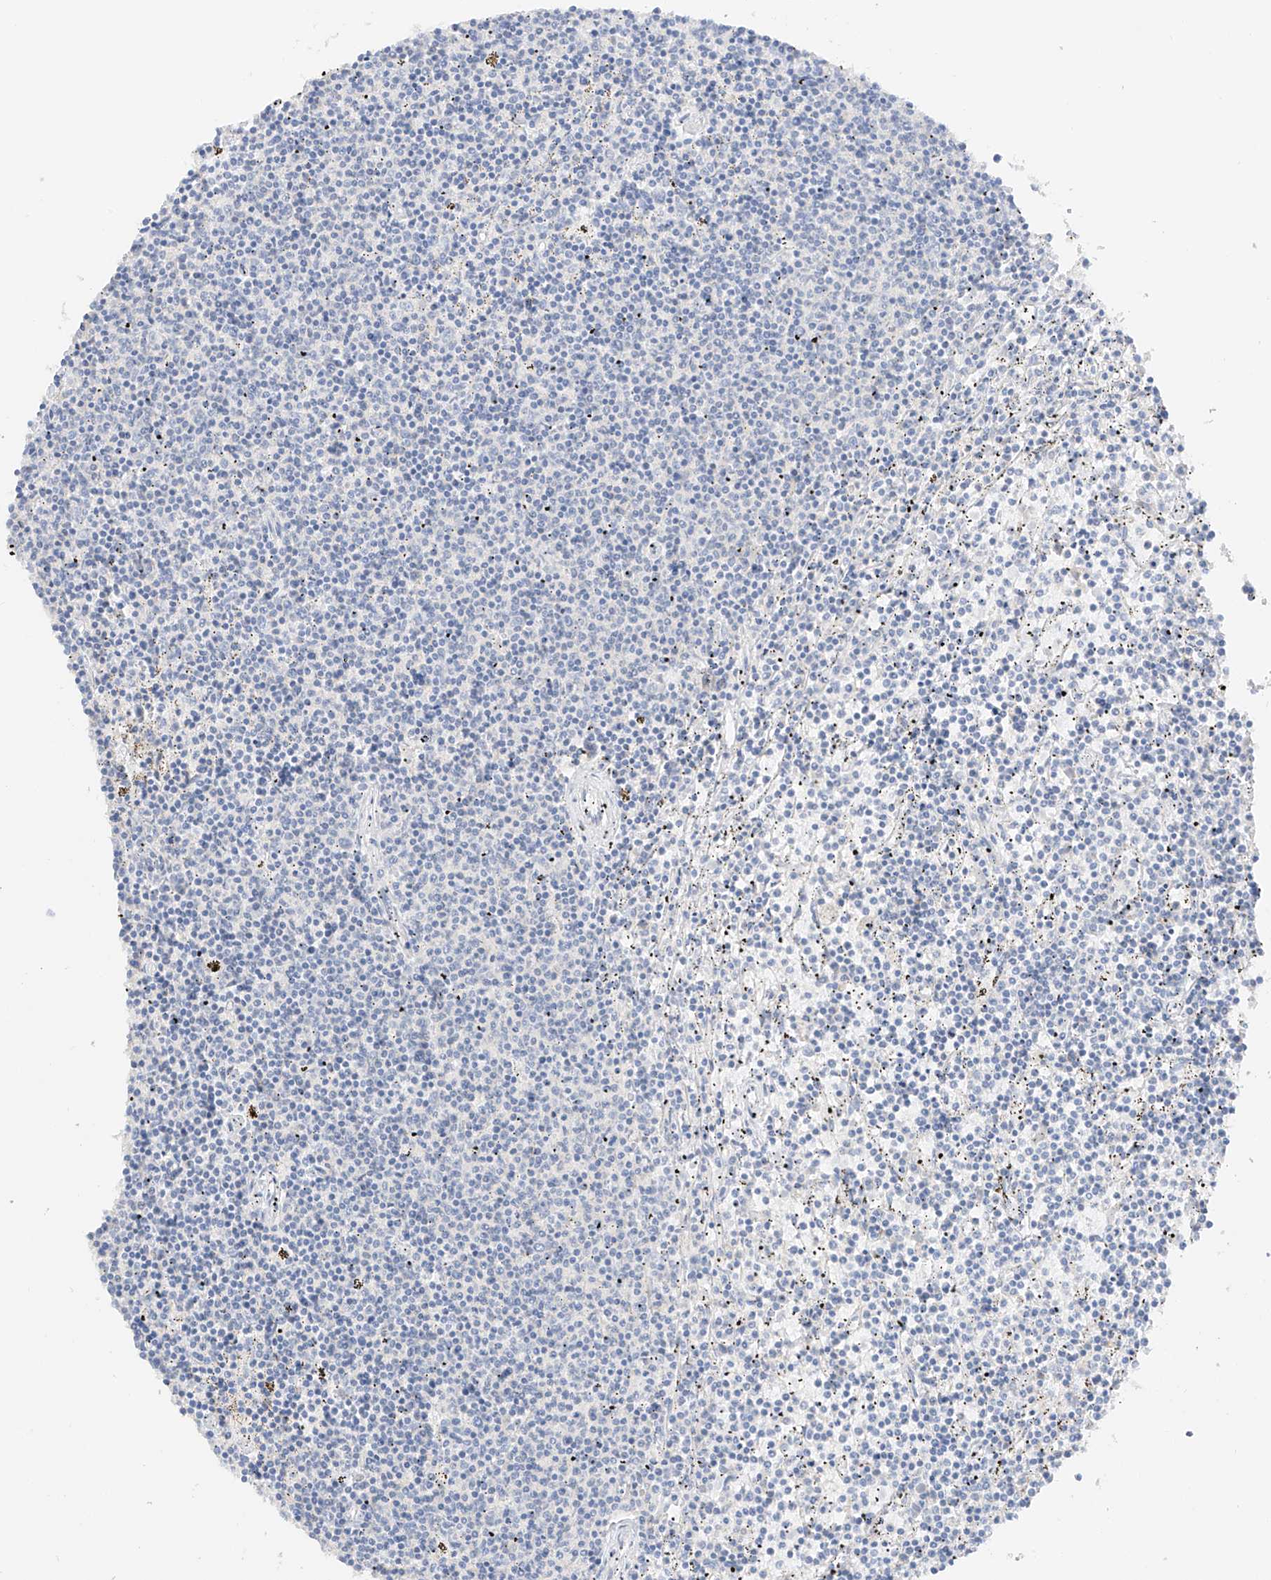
{"staining": {"intensity": "negative", "quantity": "none", "location": "none"}, "tissue": "lymphoma", "cell_type": "Tumor cells", "image_type": "cancer", "snomed": [{"axis": "morphology", "description": "Malignant lymphoma, non-Hodgkin's type, Low grade"}, {"axis": "topography", "description": "Spleen"}], "caption": "DAB immunohistochemical staining of lymphoma demonstrates no significant staining in tumor cells.", "gene": "ZBTB41", "patient": {"sex": "female", "age": 50}}